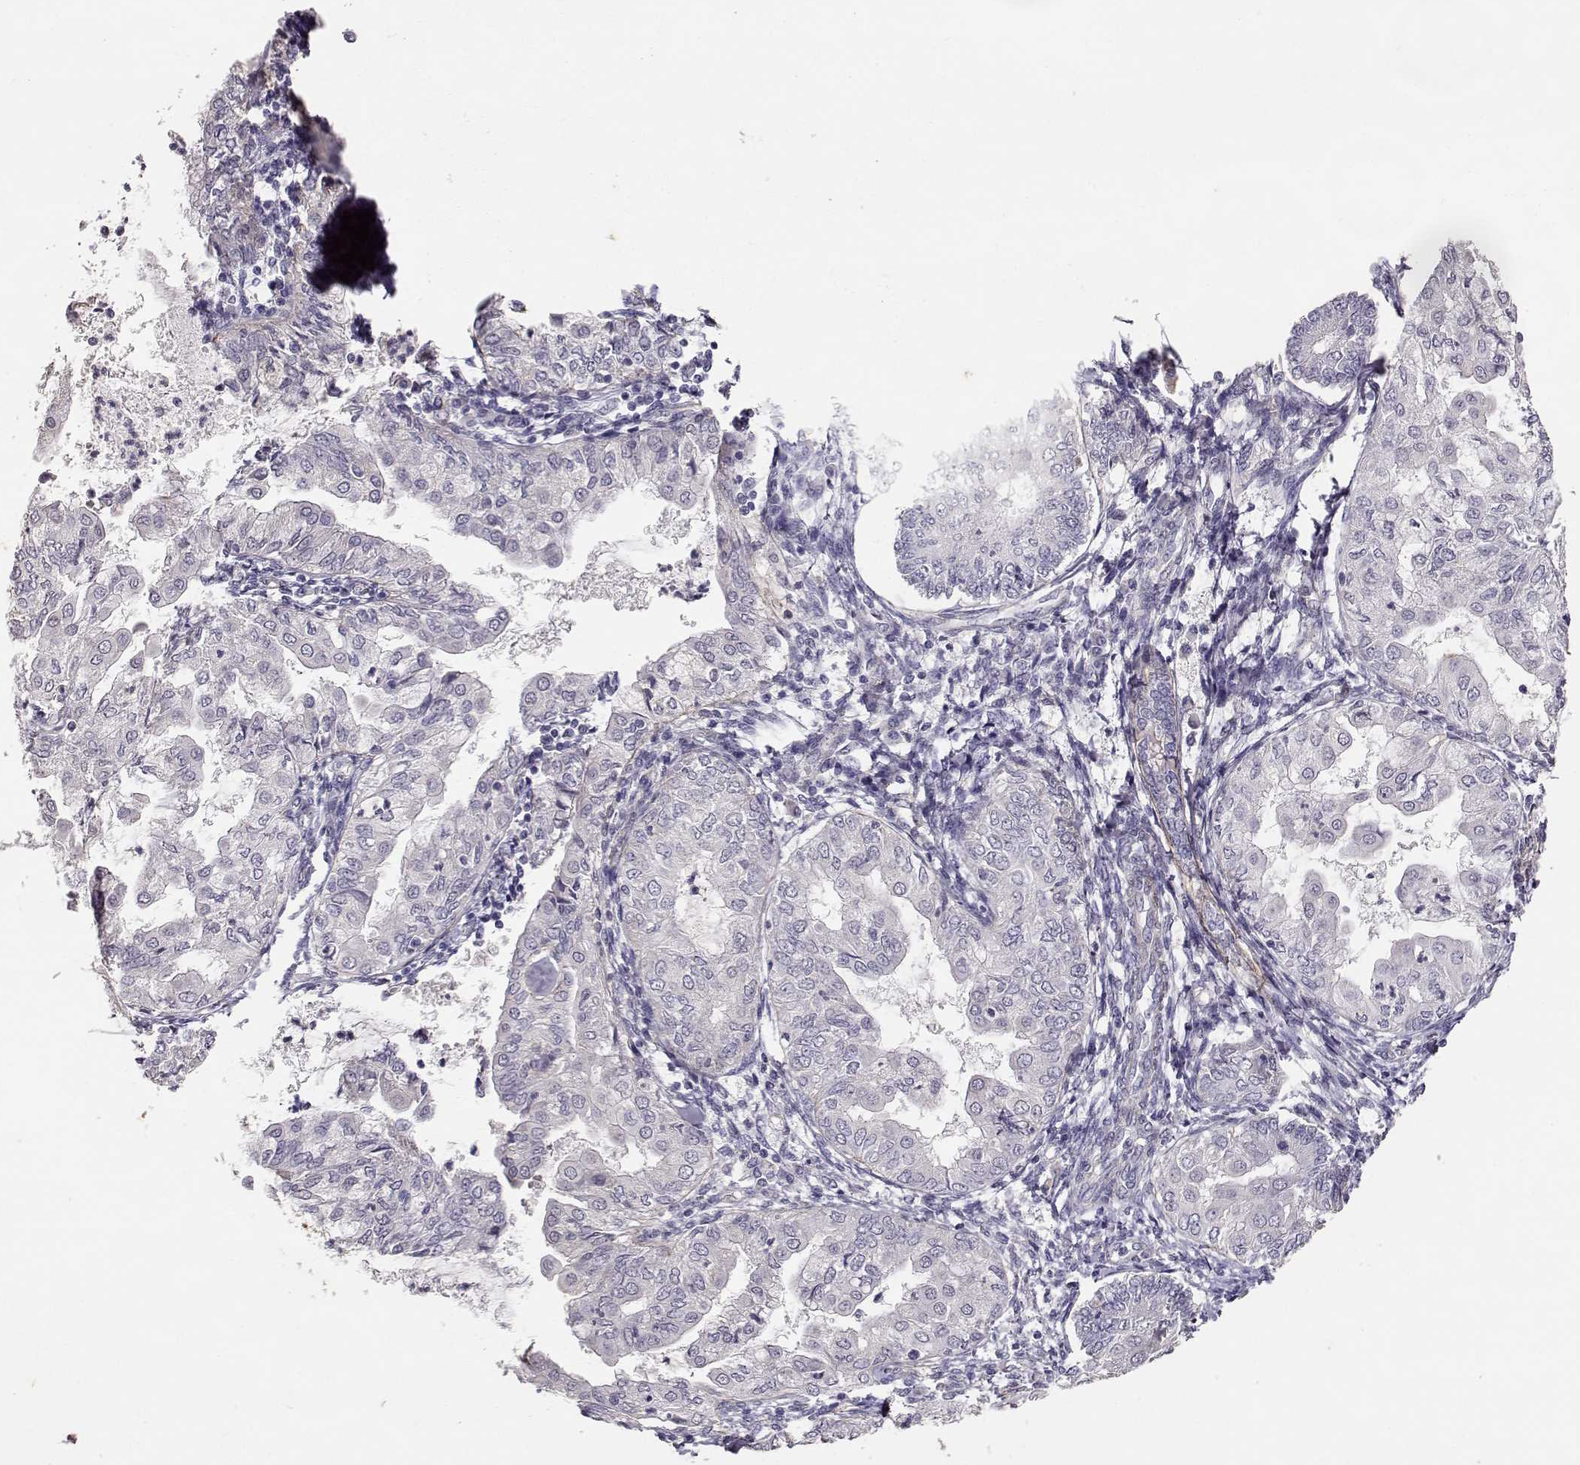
{"staining": {"intensity": "negative", "quantity": "none", "location": "none"}, "tissue": "endometrial cancer", "cell_type": "Tumor cells", "image_type": "cancer", "snomed": [{"axis": "morphology", "description": "Adenocarcinoma, NOS"}, {"axis": "topography", "description": "Endometrium"}], "caption": "The micrograph exhibits no significant expression in tumor cells of adenocarcinoma (endometrial). Brightfield microscopy of IHC stained with DAB (brown) and hematoxylin (blue), captured at high magnification.", "gene": "LAMA5", "patient": {"sex": "female", "age": 68}}